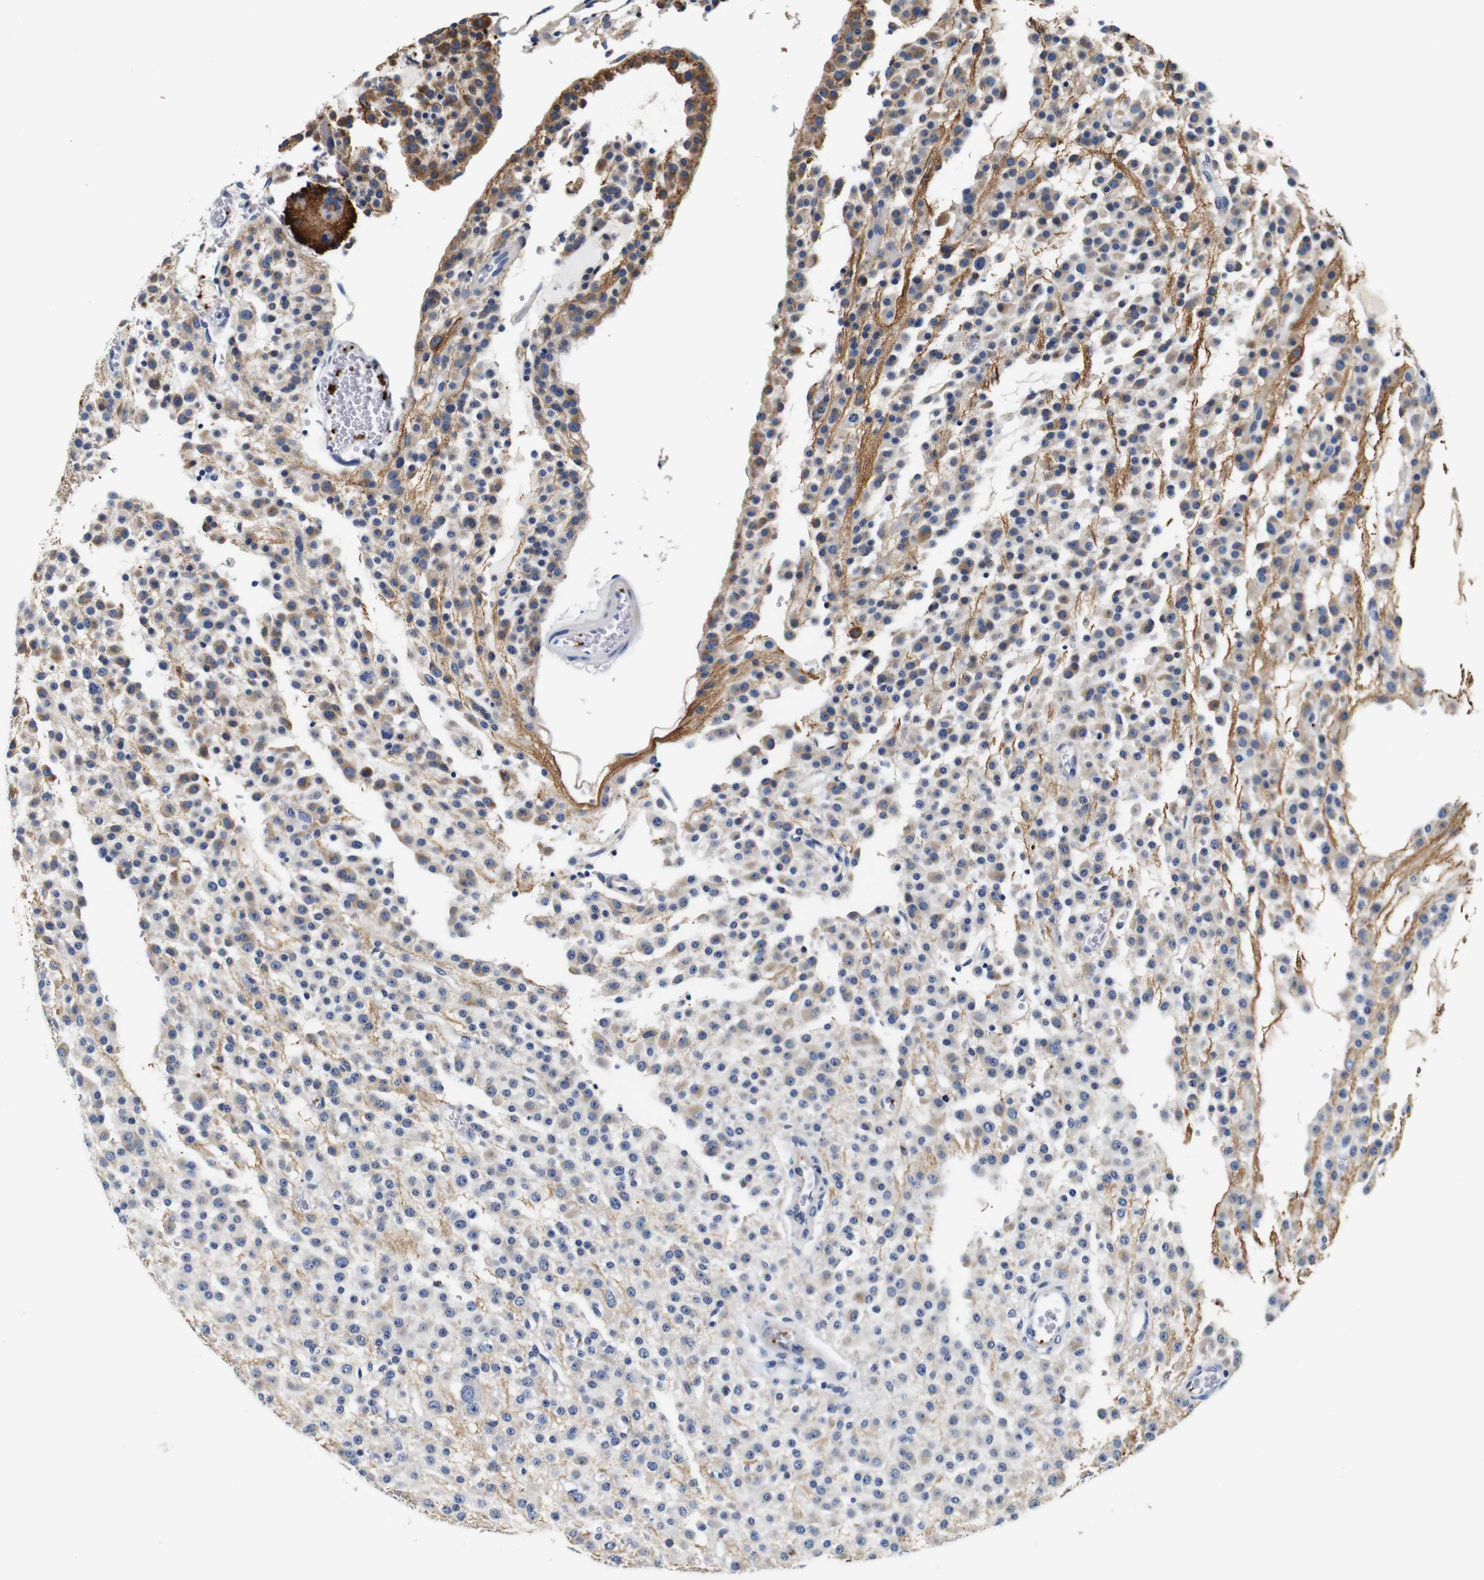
{"staining": {"intensity": "negative", "quantity": "none", "location": "none"}, "tissue": "glioma", "cell_type": "Tumor cells", "image_type": "cancer", "snomed": [{"axis": "morphology", "description": "Glioma, malignant, Low grade"}, {"axis": "topography", "description": "Brain"}], "caption": "Histopathology image shows no significant protein expression in tumor cells of malignant low-grade glioma.", "gene": "GP1BA", "patient": {"sex": "male", "age": 38}}